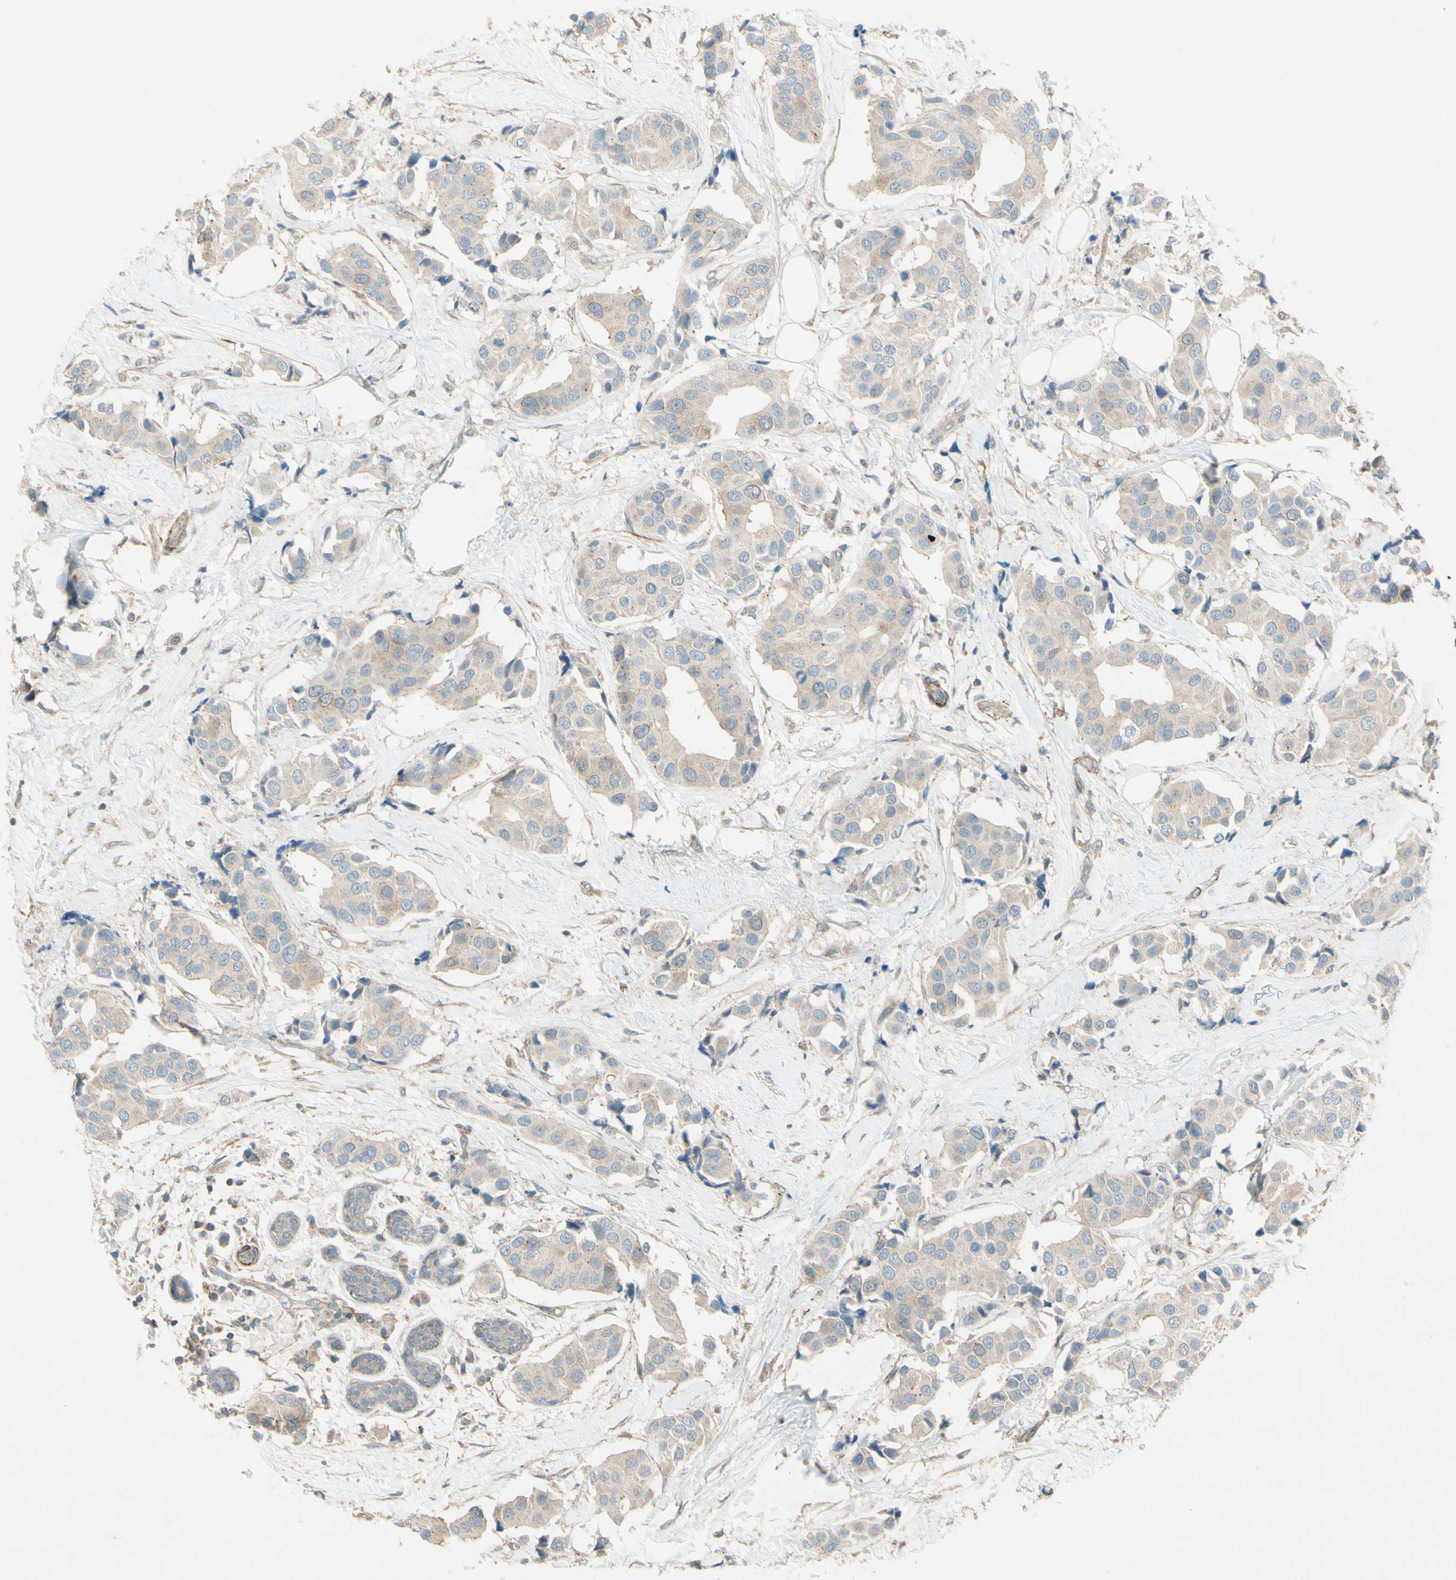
{"staining": {"intensity": "weak", "quantity": ">75%", "location": "cytoplasmic/membranous"}, "tissue": "breast cancer", "cell_type": "Tumor cells", "image_type": "cancer", "snomed": [{"axis": "morphology", "description": "Normal tissue, NOS"}, {"axis": "morphology", "description": "Duct carcinoma"}, {"axis": "topography", "description": "Breast"}], "caption": "Immunohistochemistry (IHC) staining of intraductal carcinoma (breast), which exhibits low levels of weak cytoplasmic/membranous expression in about >75% of tumor cells indicating weak cytoplasmic/membranous protein expression. The staining was performed using DAB (3,3'-diaminobenzidine) (brown) for protein detection and nuclei were counterstained in hematoxylin (blue).", "gene": "ADAM17", "patient": {"sex": "female", "age": 39}}